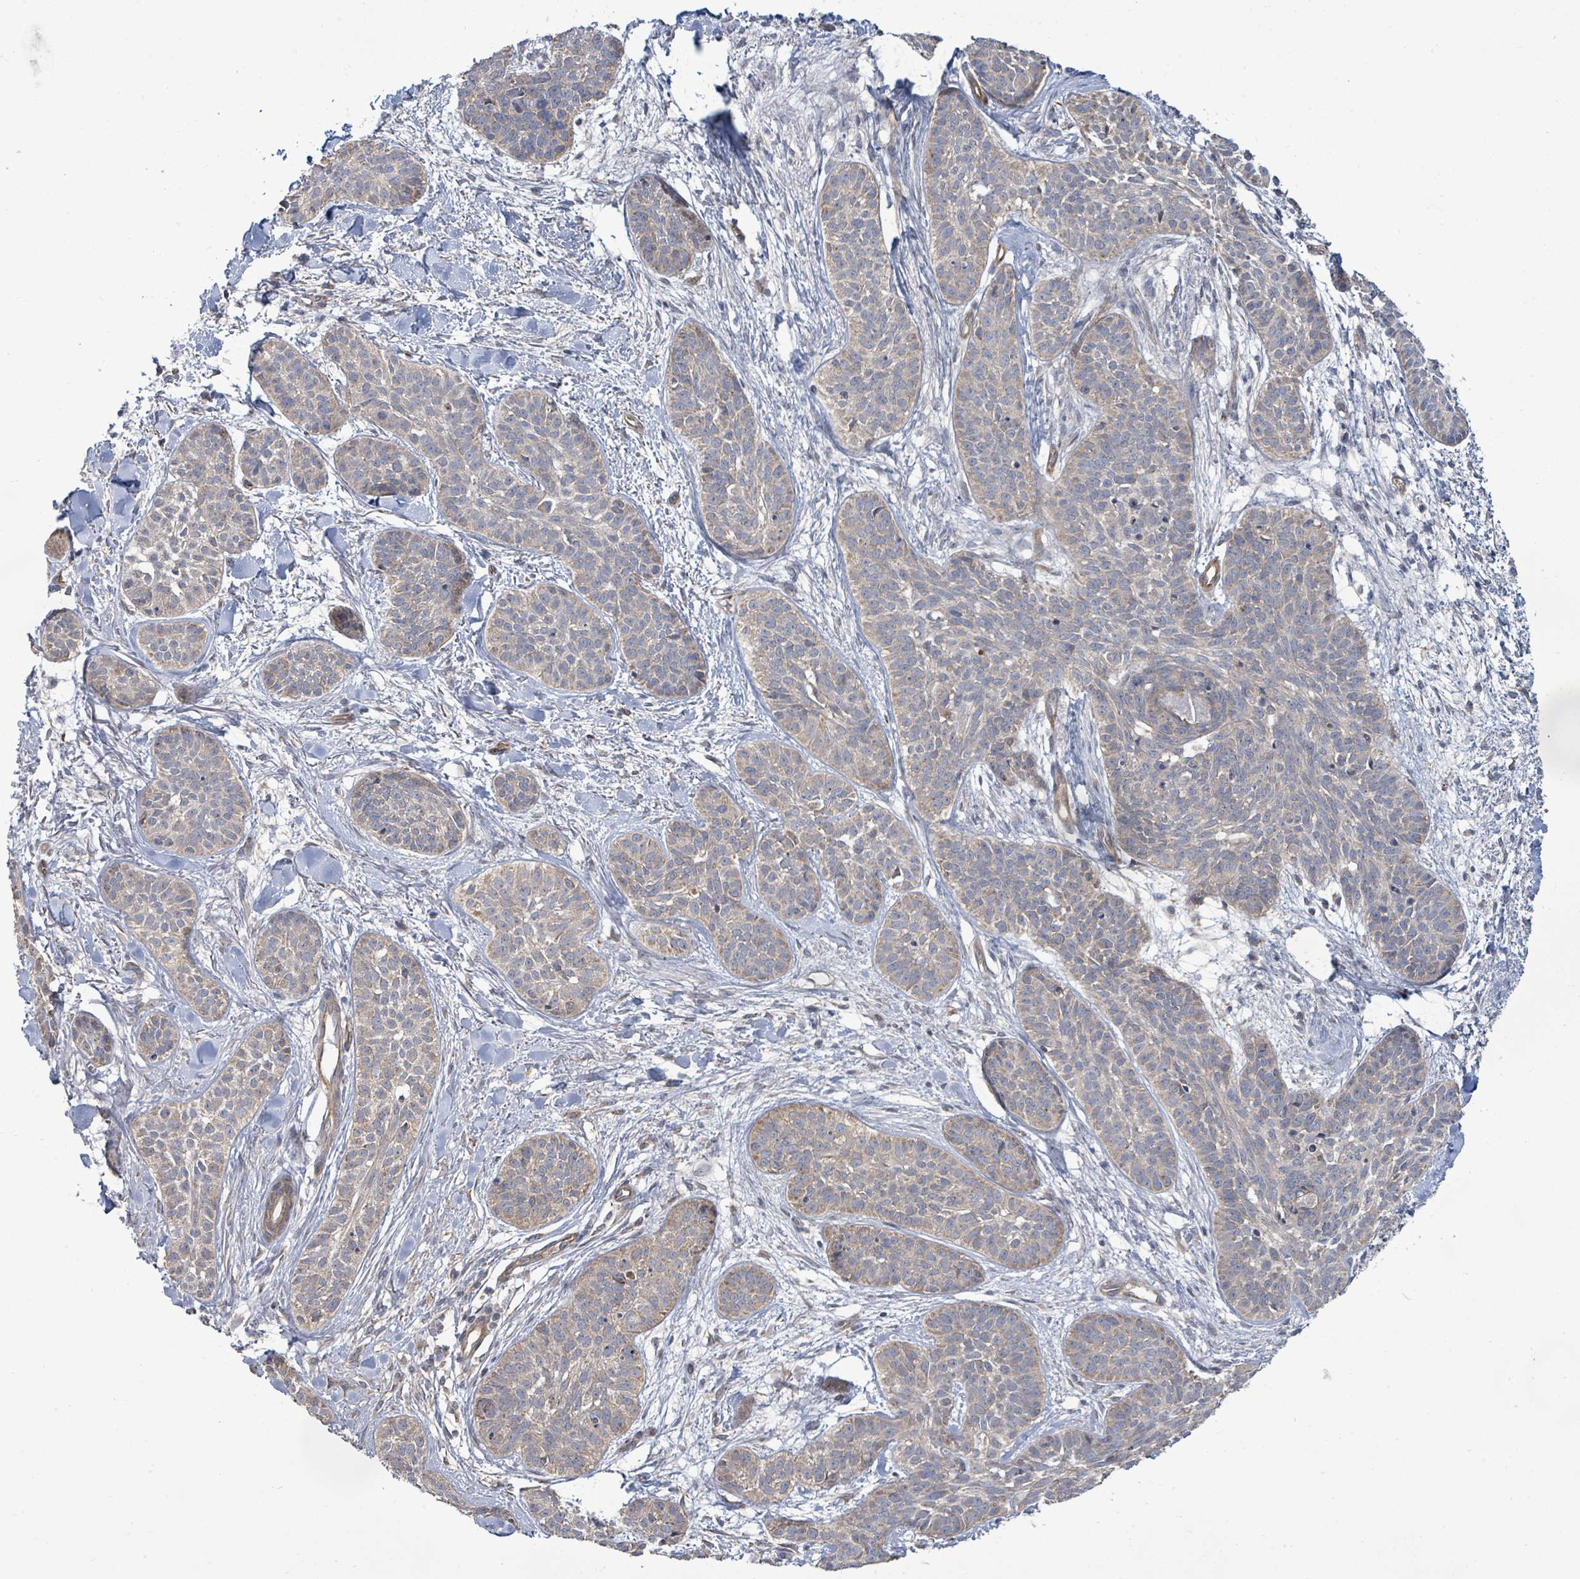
{"staining": {"intensity": "weak", "quantity": "25%-75%", "location": "cytoplasmic/membranous"}, "tissue": "skin cancer", "cell_type": "Tumor cells", "image_type": "cancer", "snomed": [{"axis": "morphology", "description": "Basal cell carcinoma"}, {"axis": "topography", "description": "Skin"}], "caption": "IHC histopathology image of neoplastic tissue: human skin cancer stained using IHC demonstrates low levels of weak protein expression localized specifically in the cytoplasmic/membranous of tumor cells, appearing as a cytoplasmic/membranous brown color.", "gene": "KBTBD11", "patient": {"sex": "male", "age": 52}}